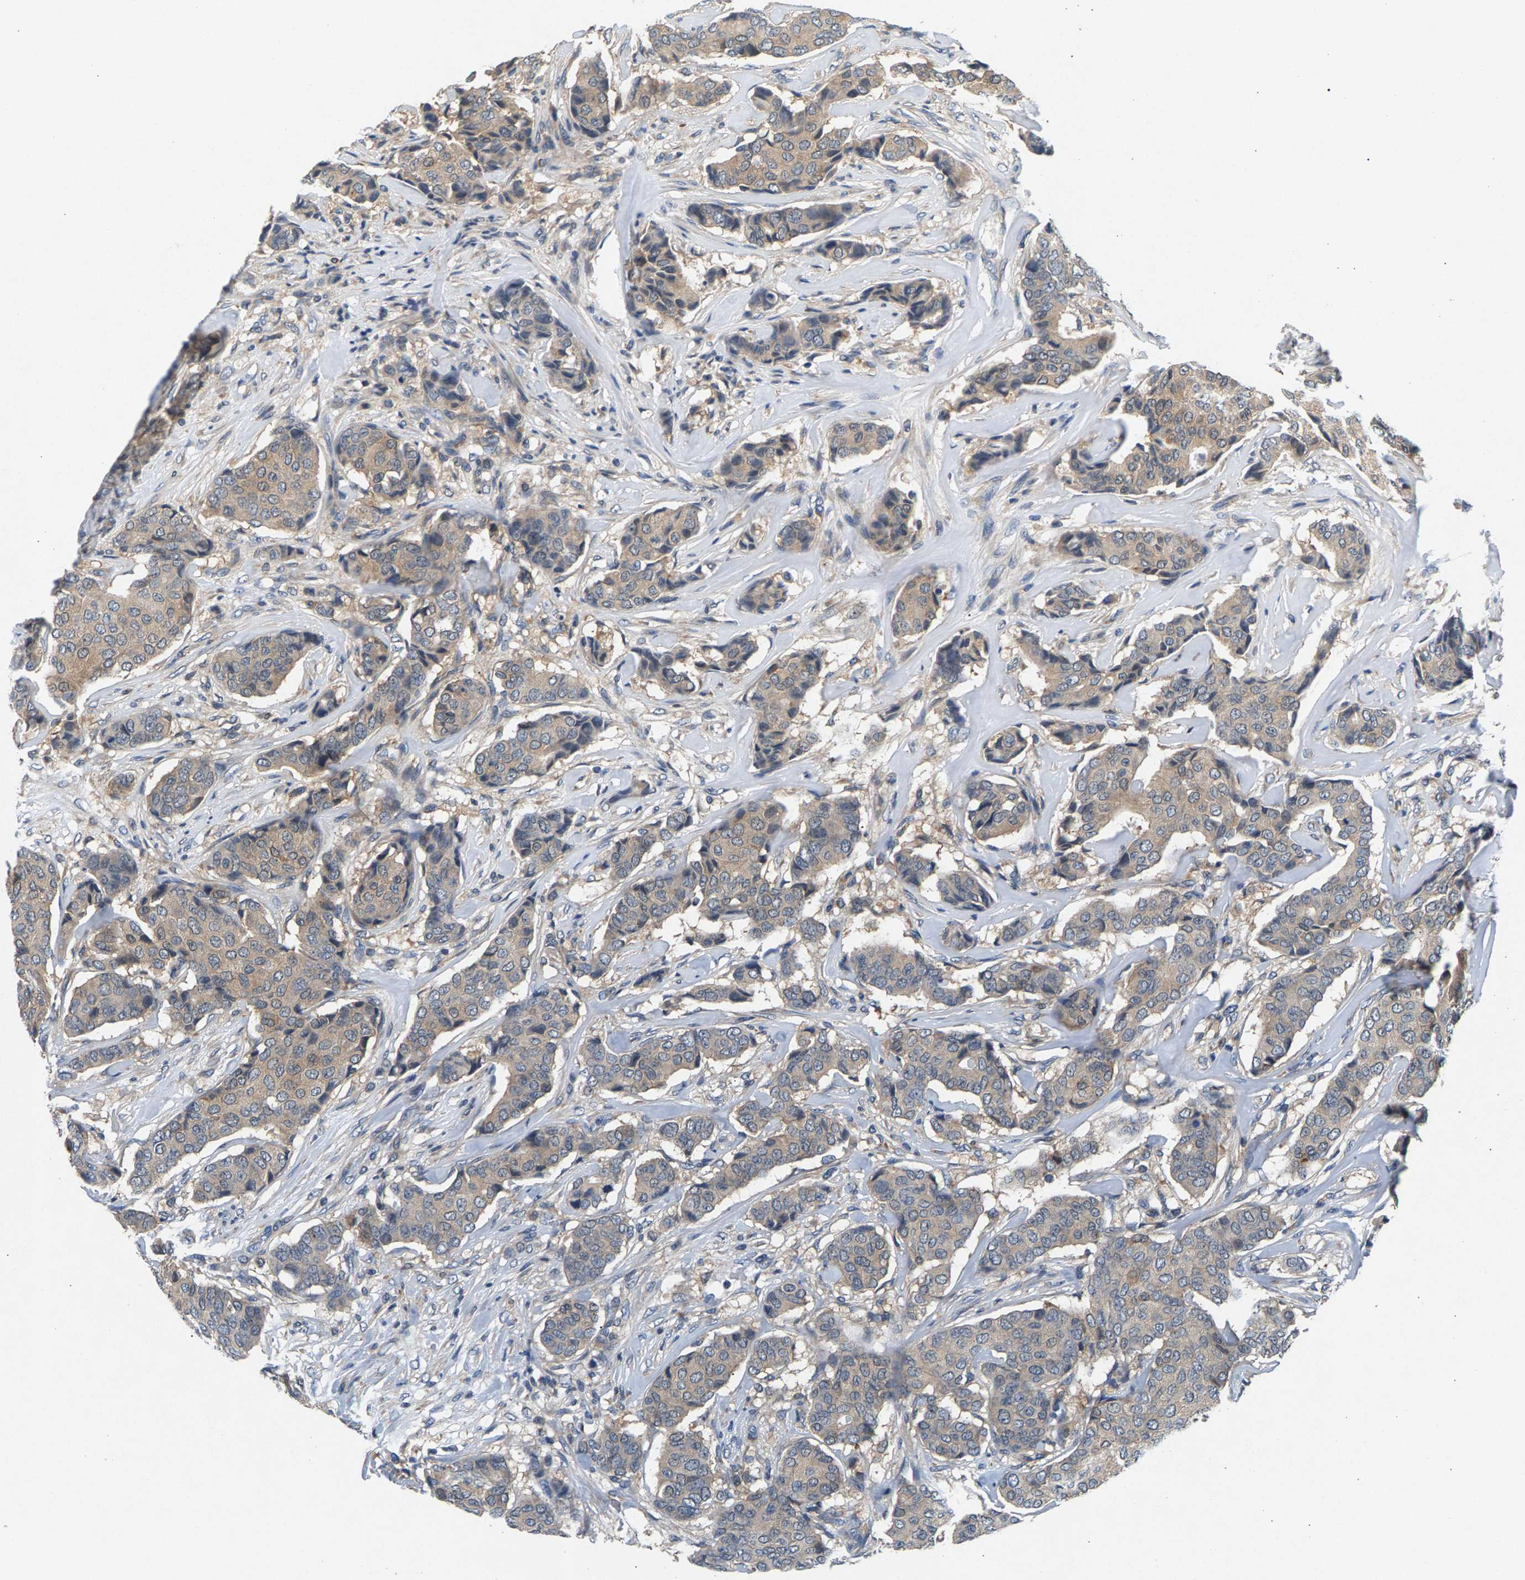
{"staining": {"intensity": "weak", "quantity": ">75%", "location": "cytoplasmic/membranous"}, "tissue": "breast cancer", "cell_type": "Tumor cells", "image_type": "cancer", "snomed": [{"axis": "morphology", "description": "Duct carcinoma"}, {"axis": "topography", "description": "Breast"}], "caption": "Invasive ductal carcinoma (breast) tissue exhibits weak cytoplasmic/membranous expression in about >75% of tumor cells The protein of interest is shown in brown color, while the nuclei are stained blue.", "gene": "NT5C", "patient": {"sex": "female", "age": 75}}